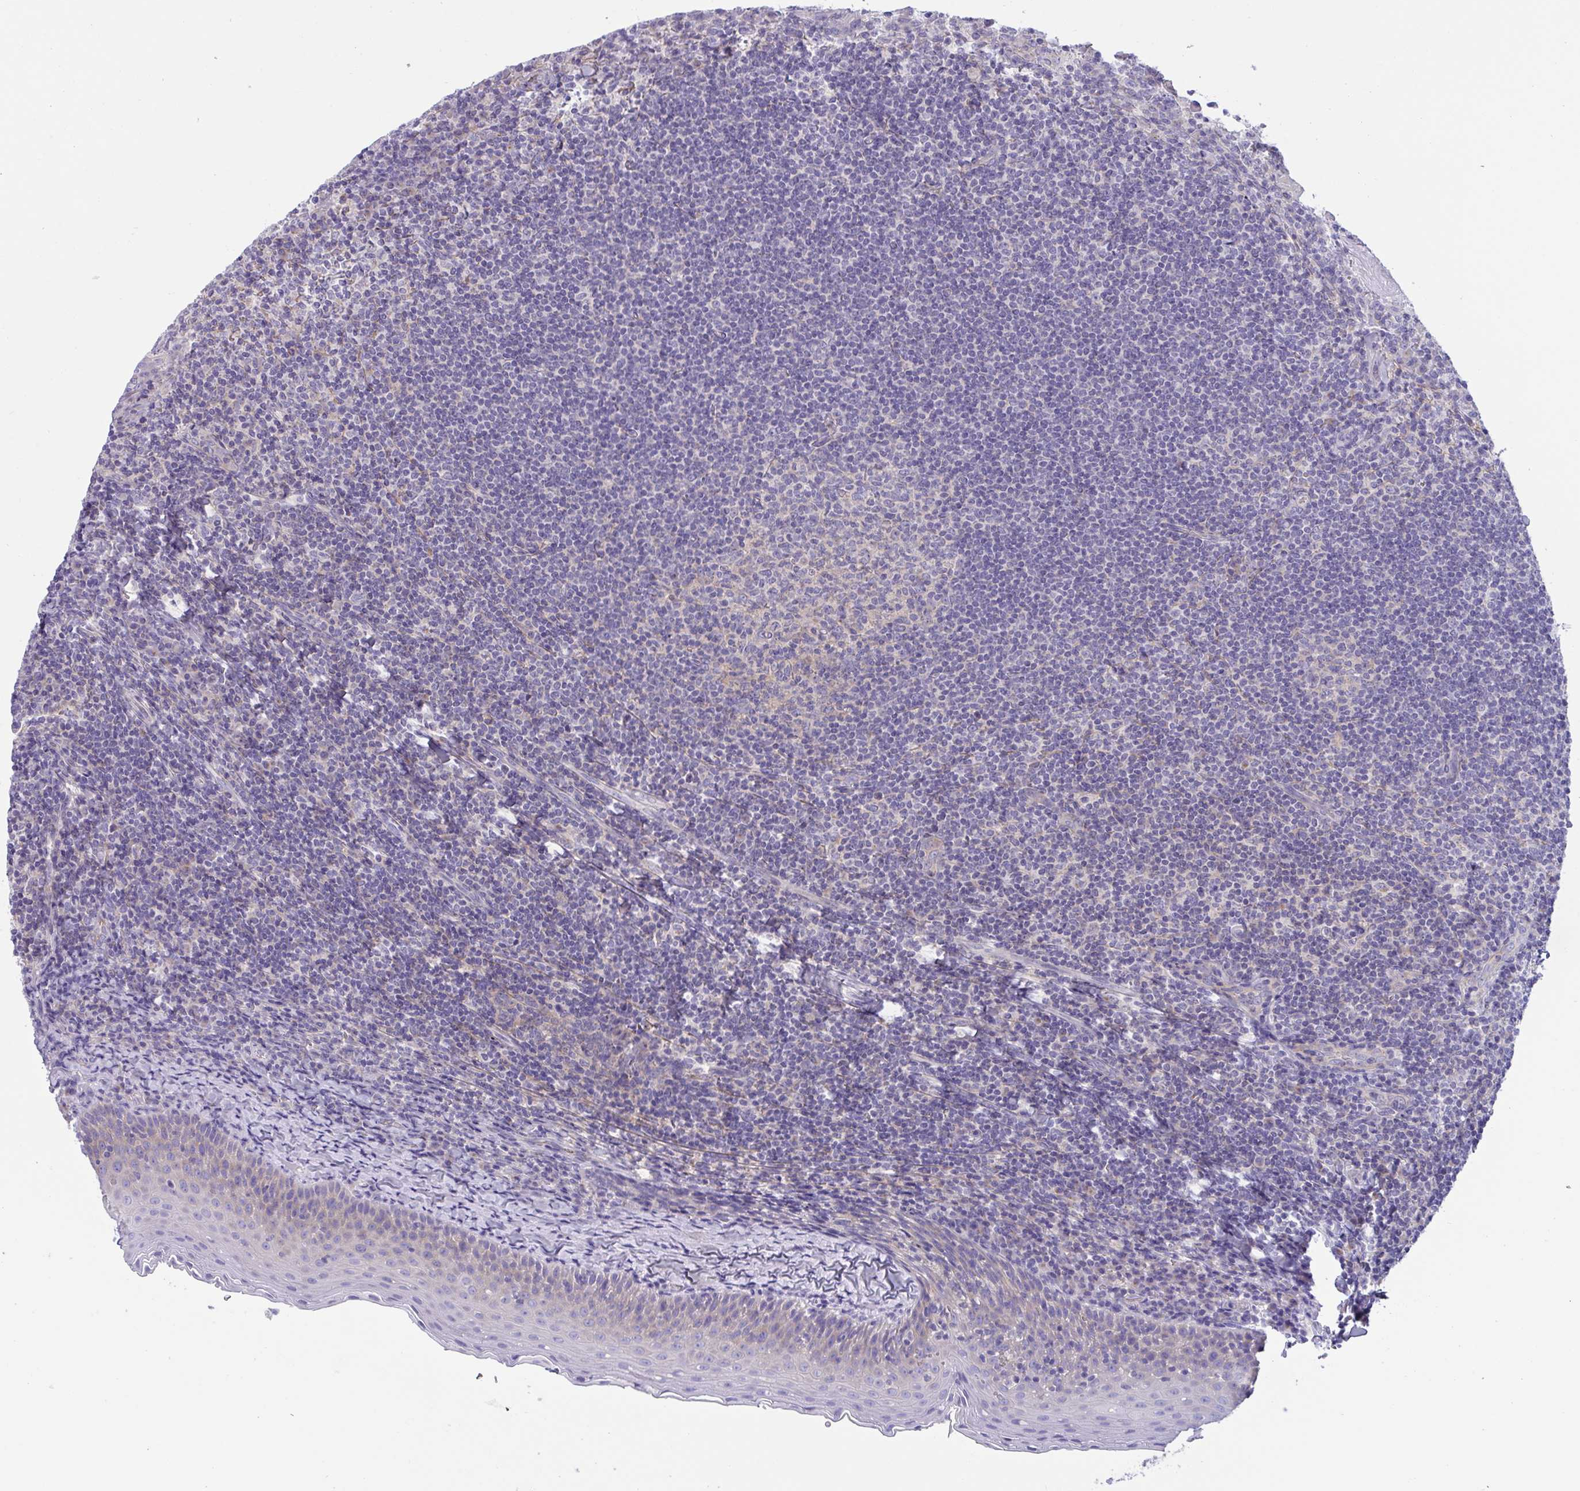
{"staining": {"intensity": "weak", "quantity": "<25%", "location": "cytoplasmic/membranous"}, "tissue": "tonsil", "cell_type": "Germinal center cells", "image_type": "normal", "snomed": [{"axis": "morphology", "description": "Normal tissue, NOS"}, {"axis": "topography", "description": "Tonsil"}], "caption": "Histopathology image shows no protein expression in germinal center cells of unremarkable tonsil. (DAB (3,3'-diaminobenzidine) IHC with hematoxylin counter stain).", "gene": "OXLD1", "patient": {"sex": "female", "age": 10}}